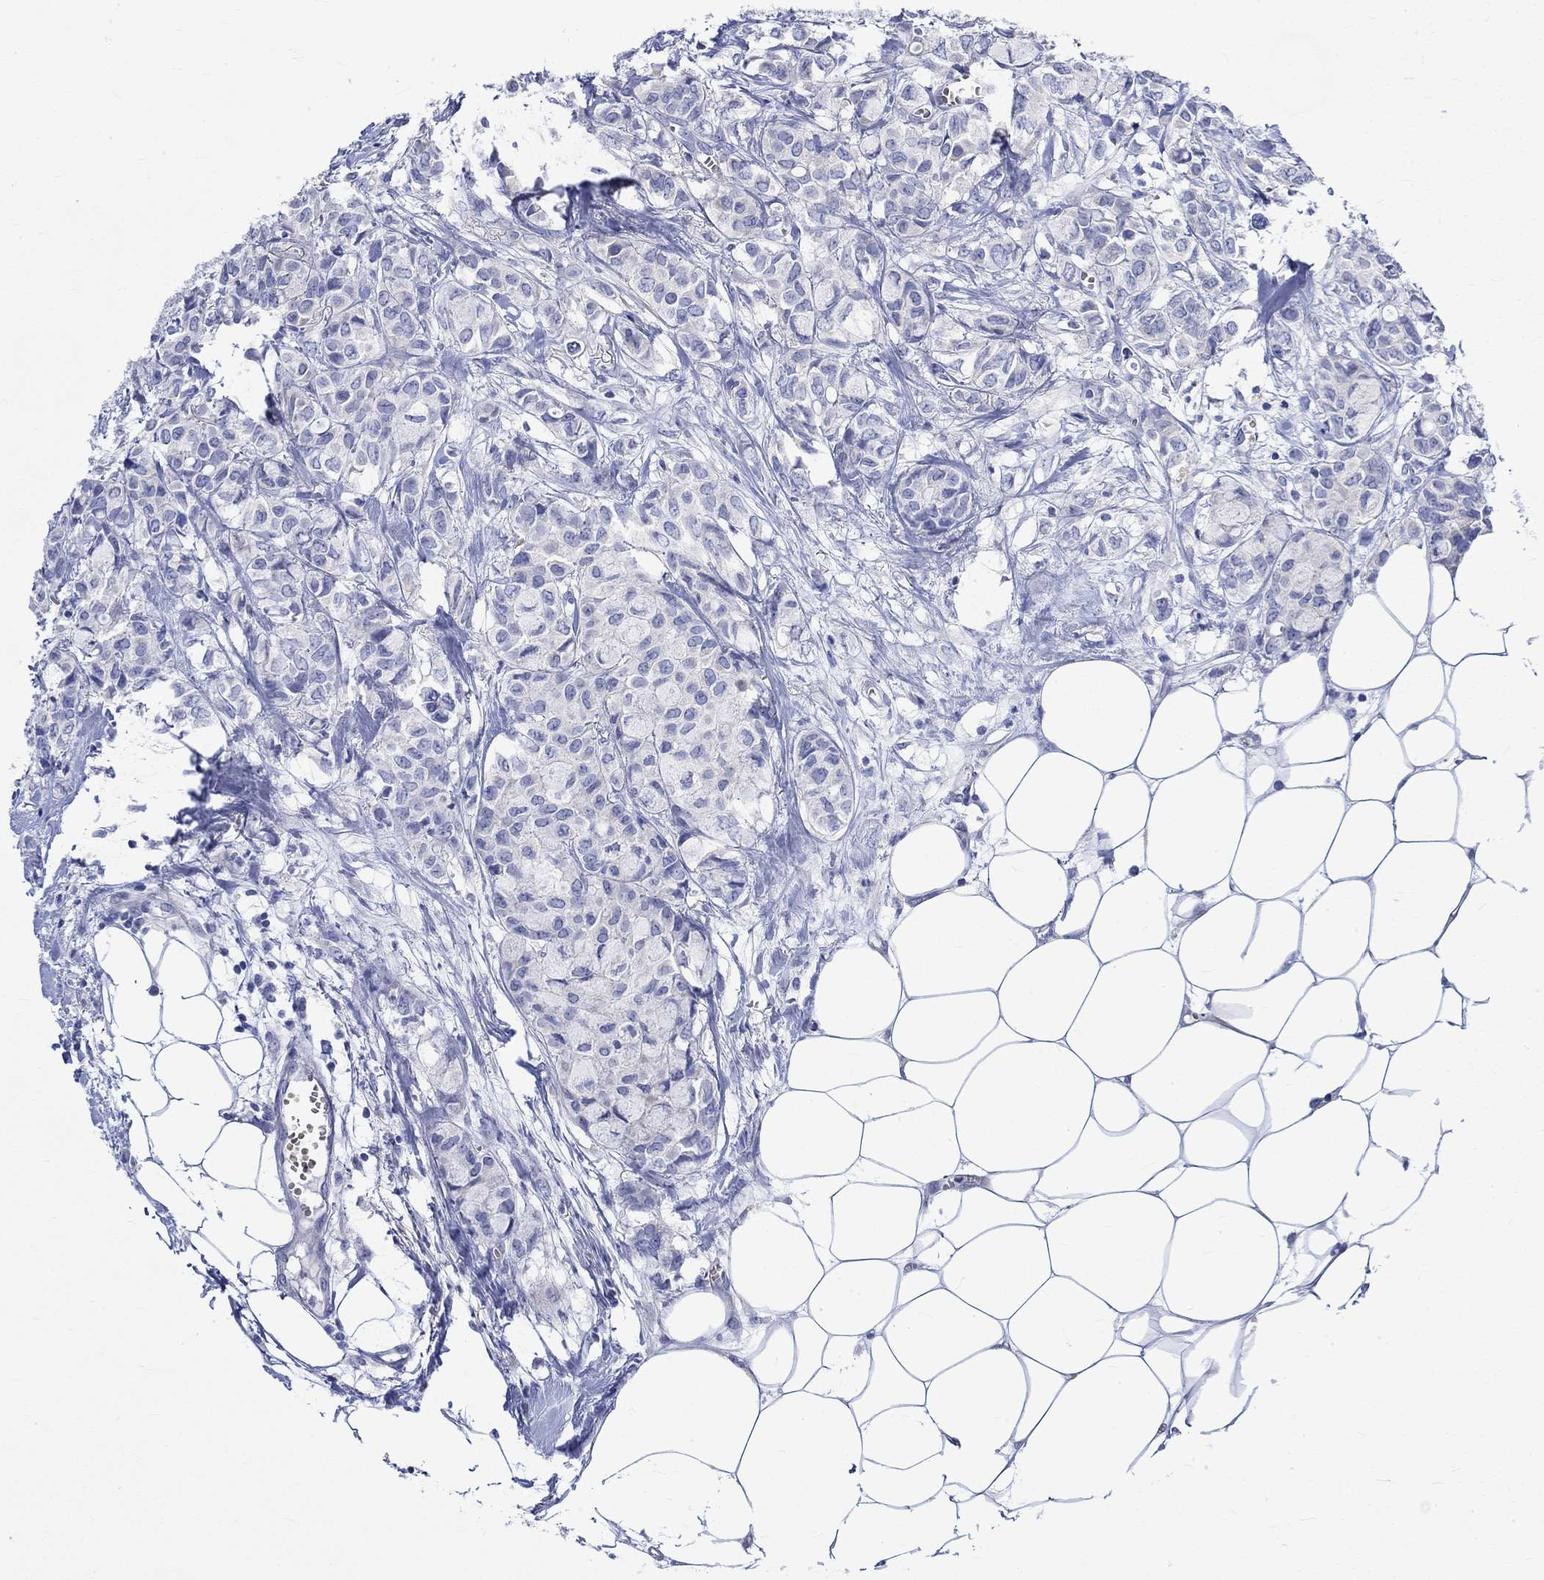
{"staining": {"intensity": "negative", "quantity": "none", "location": "none"}, "tissue": "breast cancer", "cell_type": "Tumor cells", "image_type": "cancer", "snomed": [{"axis": "morphology", "description": "Duct carcinoma"}, {"axis": "topography", "description": "Breast"}], "caption": "An image of human breast infiltrating ductal carcinoma is negative for staining in tumor cells.", "gene": "NRIP3", "patient": {"sex": "female", "age": 85}}